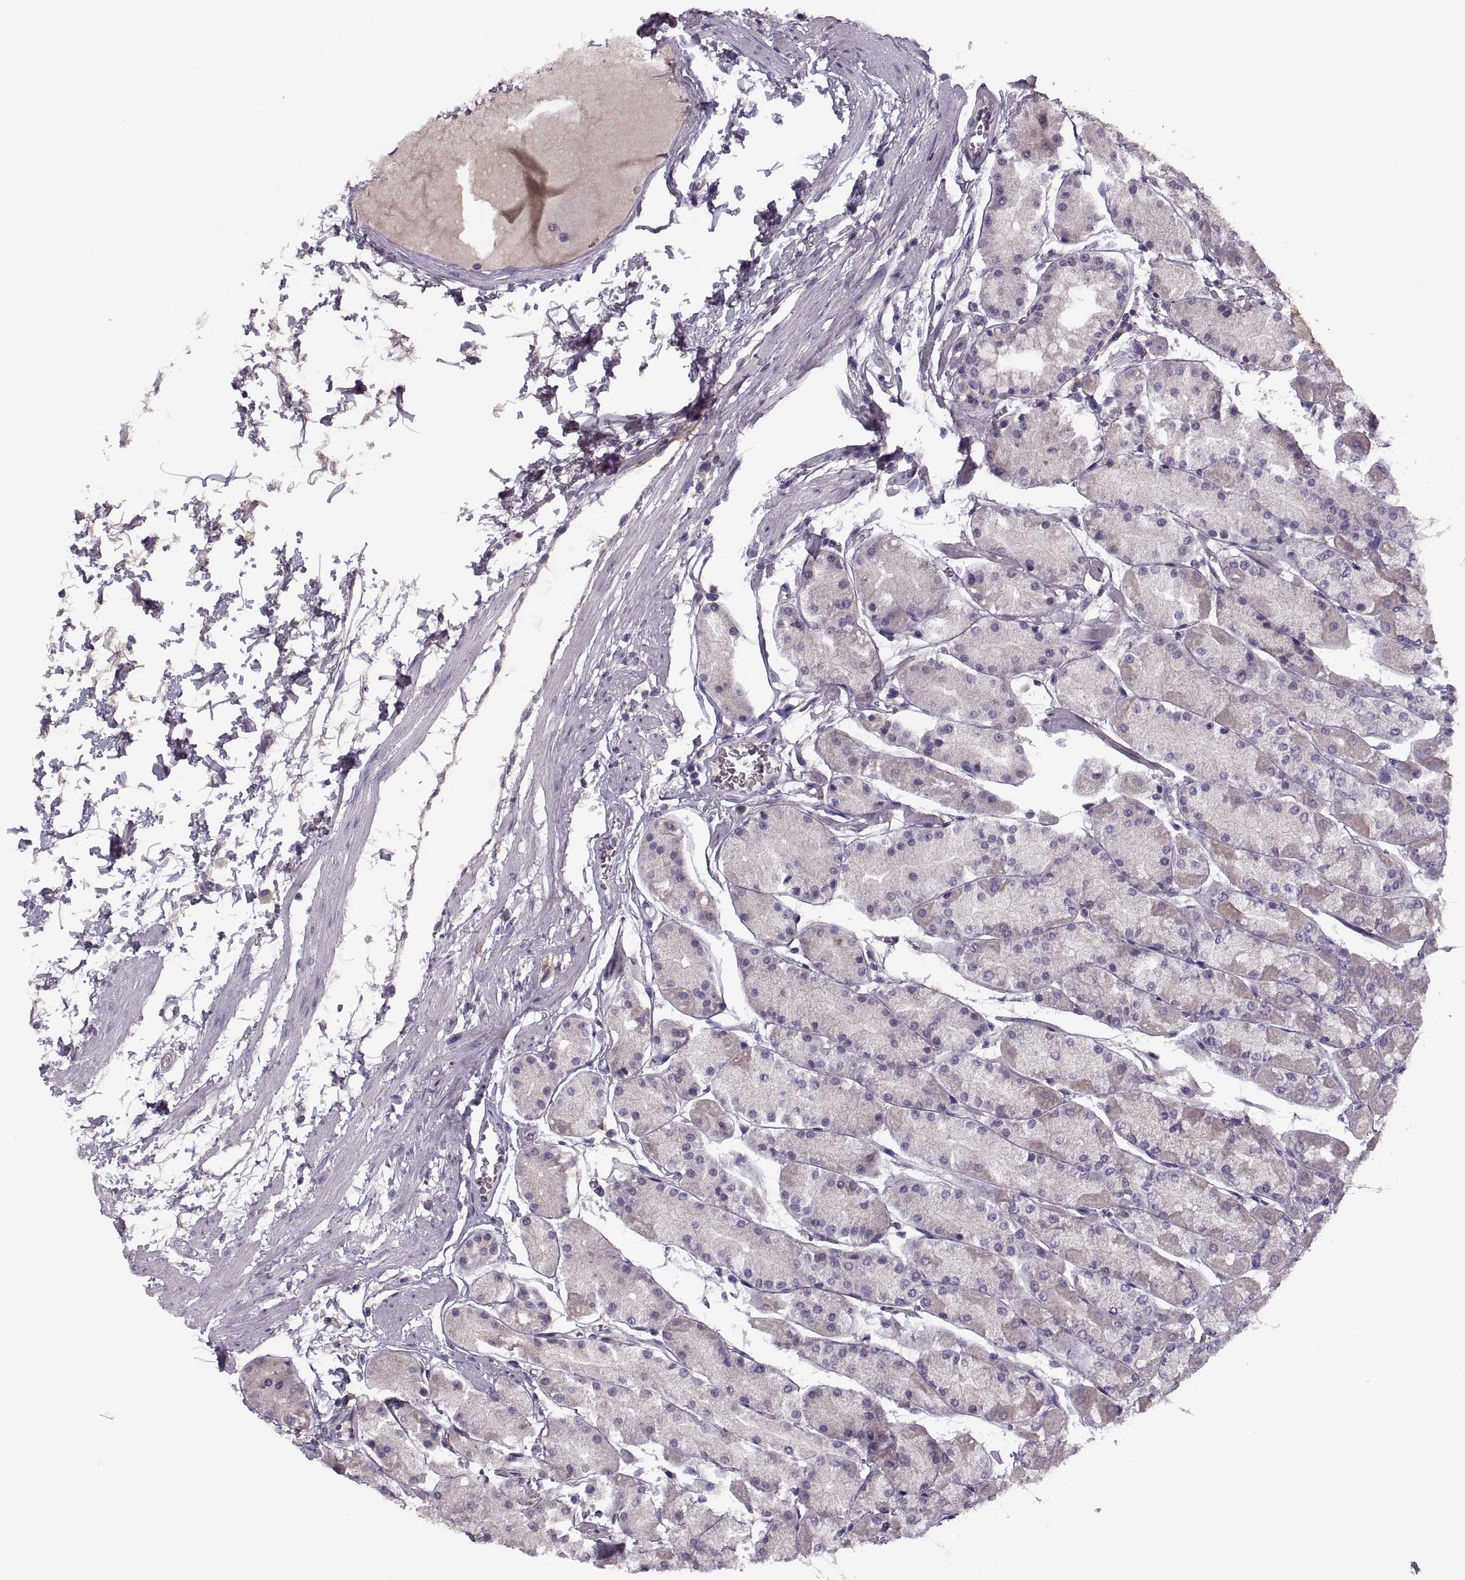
{"staining": {"intensity": "negative", "quantity": "none", "location": "none"}, "tissue": "stomach", "cell_type": "Glandular cells", "image_type": "normal", "snomed": [{"axis": "morphology", "description": "Normal tissue, NOS"}, {"axis": "topography", "description": "Stomach, upper"}], "caption": "Immunohistochemistry (IHC) of normal stomach displays no staining in glandular cells.", "gene": "CACNA1F", "patient": {"sex": "male", "age": 60}}